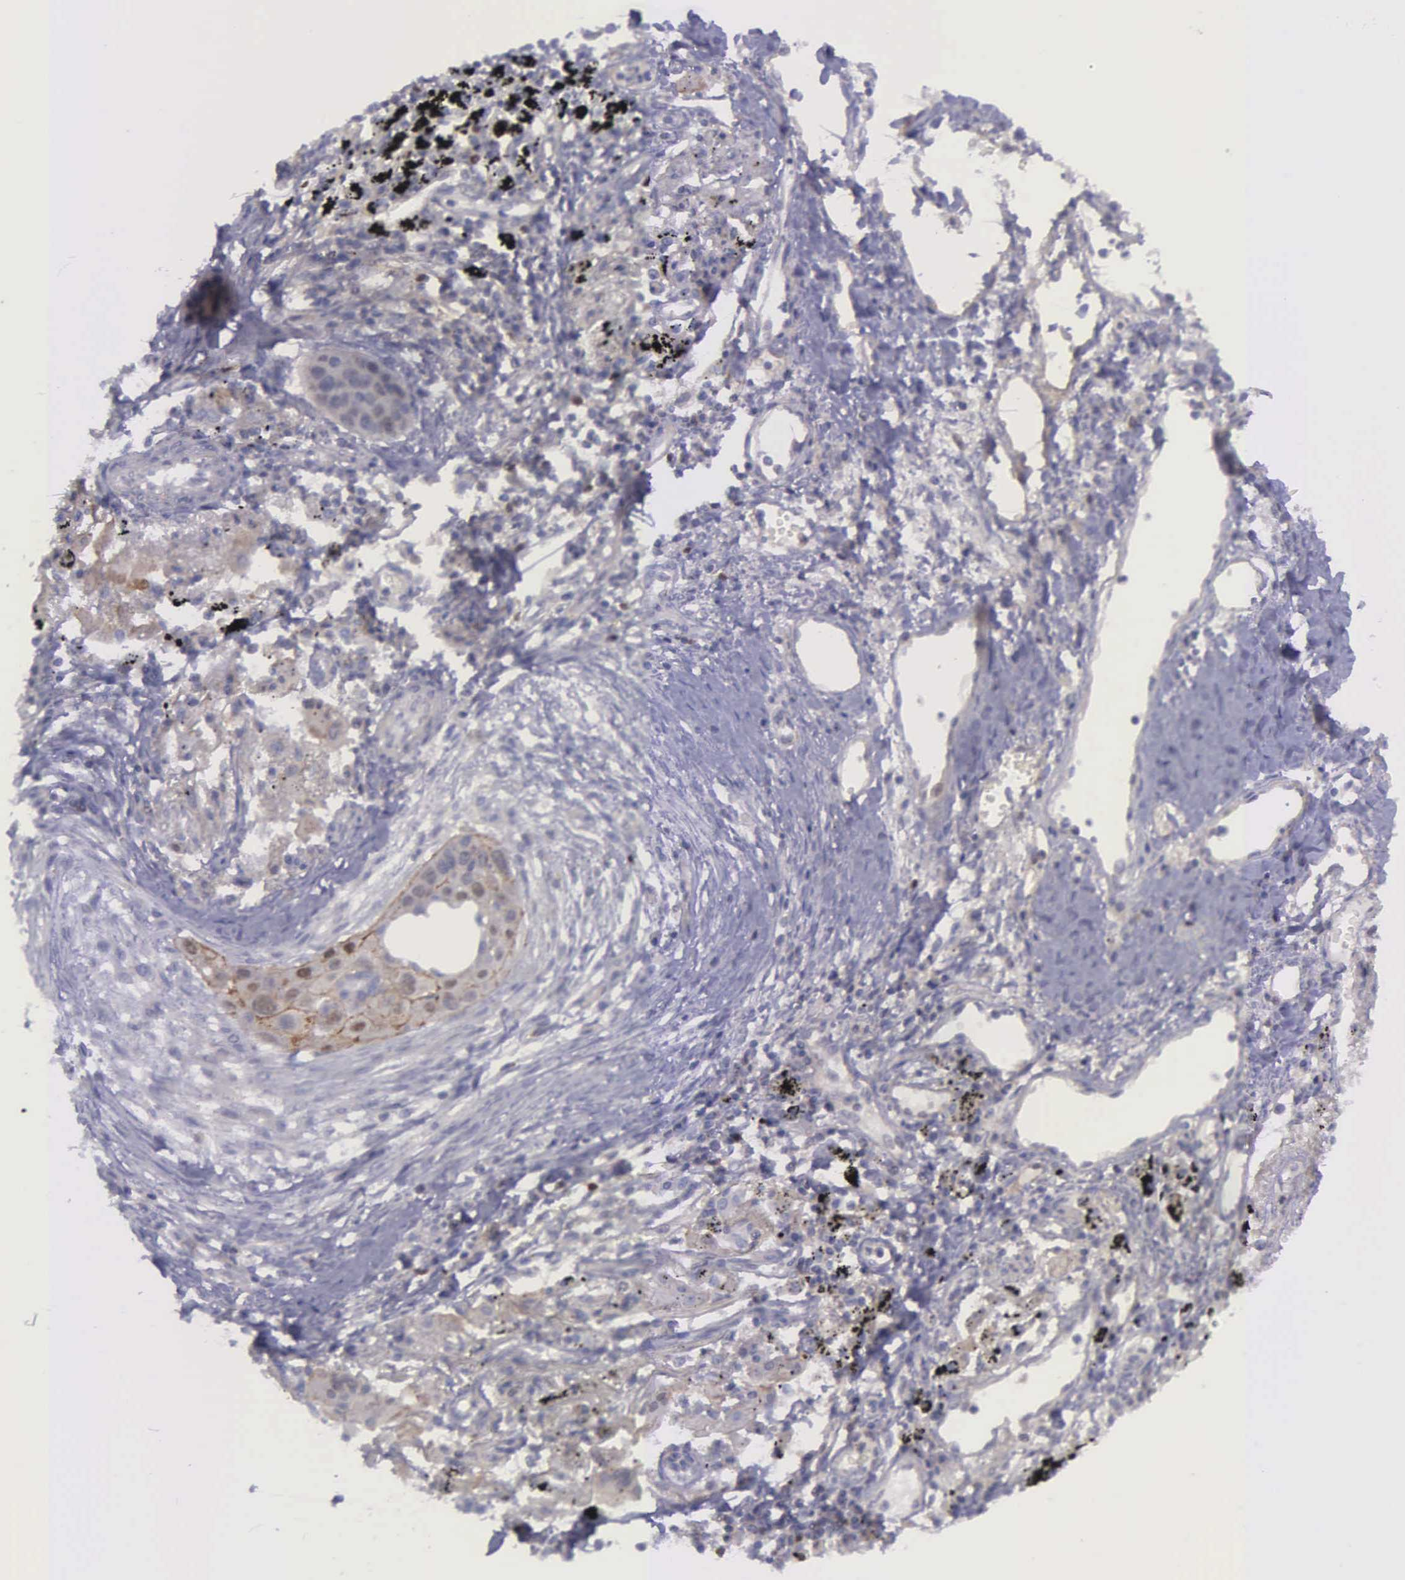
{"staining": {"intensity": "negative", "quantity": "none", "location": "none"}, "tissue": "lung cancer", "cell_type": "Tumor cells", "image_type": "cancer", "snomed": [{"axis": "morphology", "description": "Squamous cell carcinoma, NOS"}, {"axis": "topography", "description": "Lung"}], "caption": "Micrograph shows no protein expression in tumor cells of lung cancer (squamous cell carcinoma) tissue.", "gene": "MICAL3", "patient": {"sex": "male", "age": 71}}